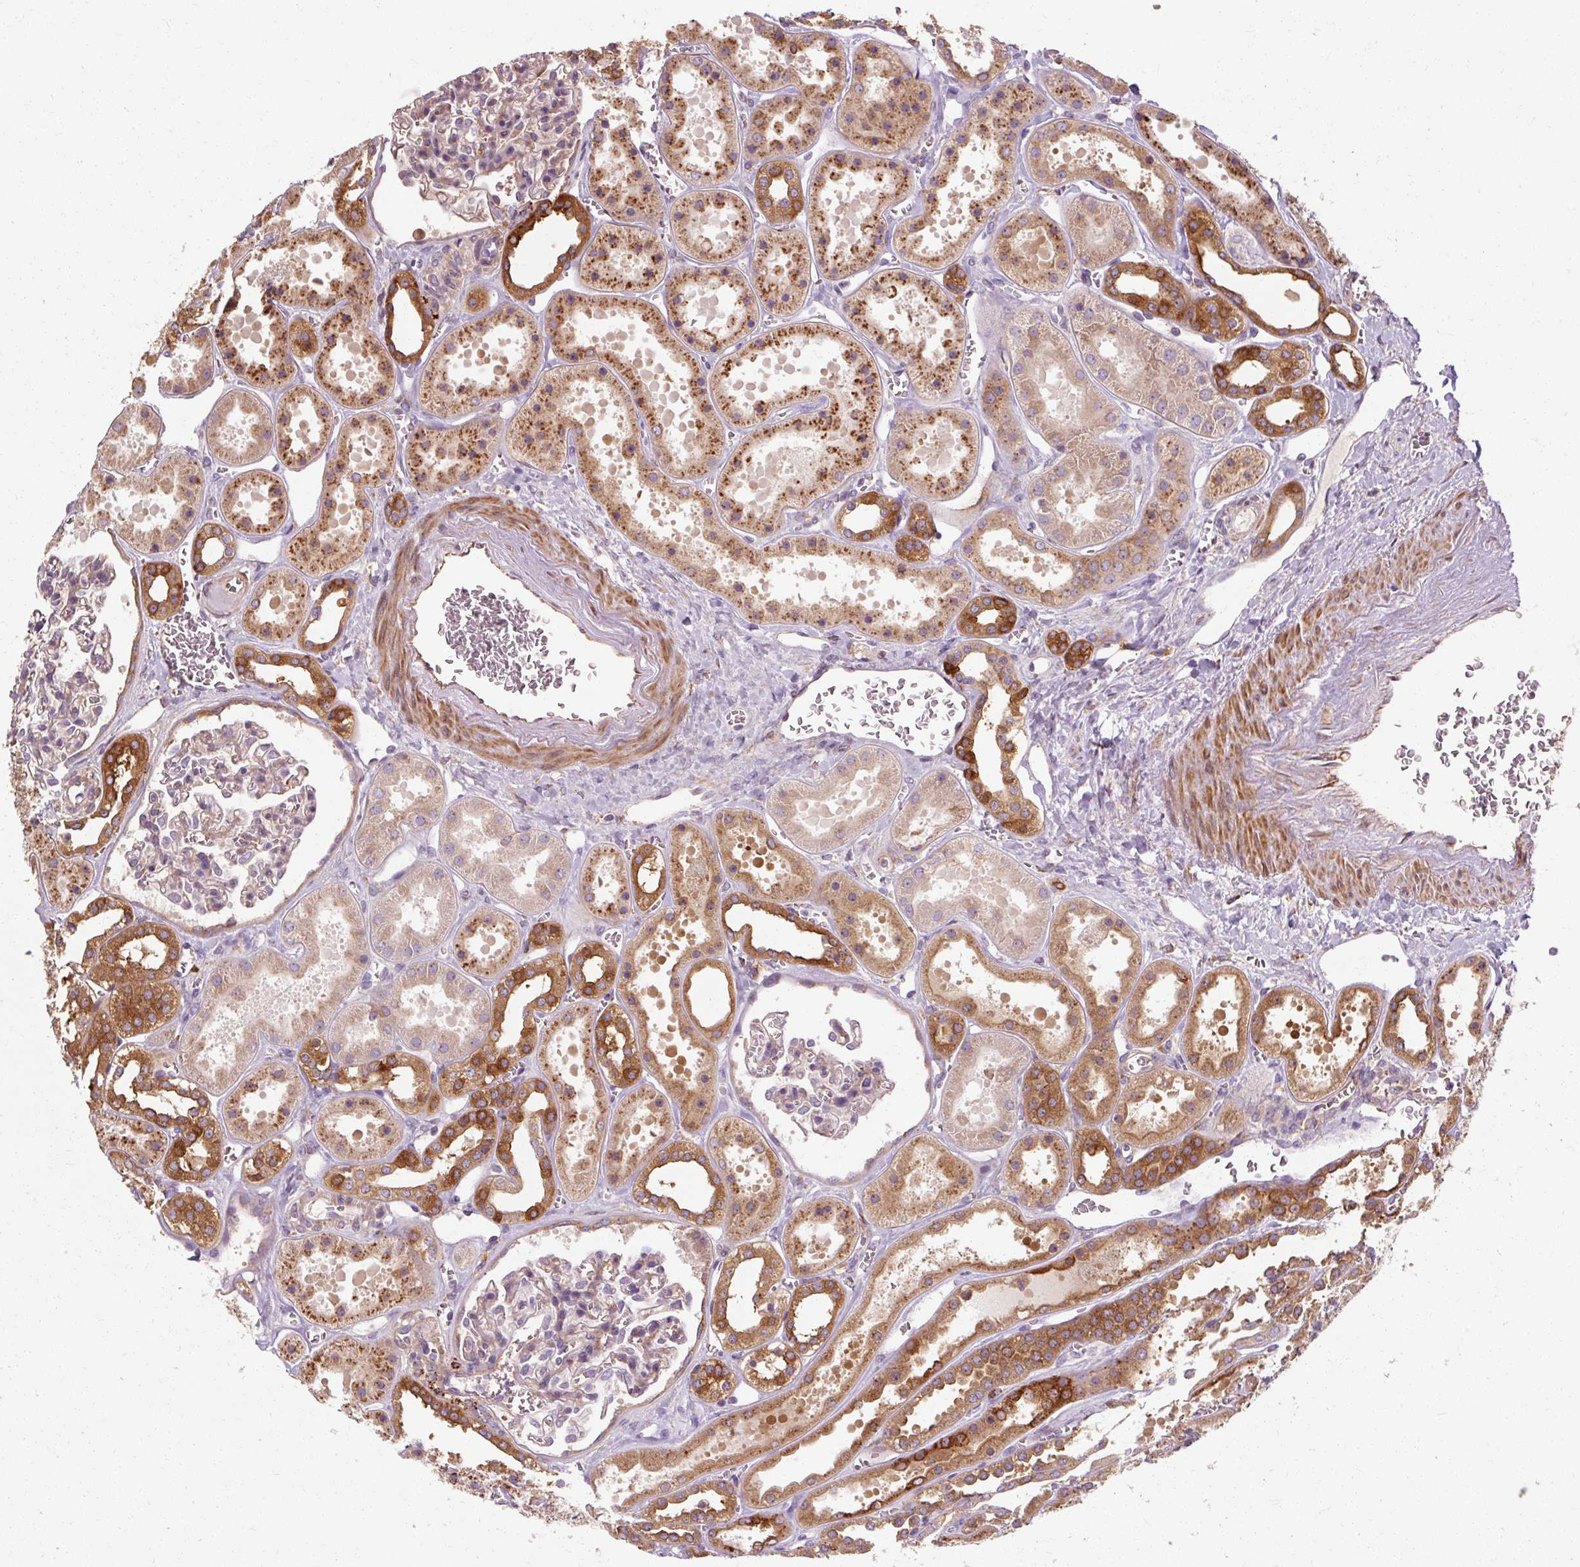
{"staining": {"intensity": "moderate", "quantity": "<25%", "location": "cytoplasmic/membranous"}, "tissue": "kidney", "cell_type": "Cells in glomeruli", "image_type": "normal", "snomed": [{"axis": "morphology", "description": "Normal tissue, NOS"}, {"axis": "topography", "description": "Kidney"}], "caption": "Immunohistochemical staining of unremarkable kidney shows <25% levels of moderate cytoplasmic/membranous protein expression in approximately <25% of cells in glomeruli.", "gene": "TBC1D4", "patient": {"sex": "female", "age": 41}}